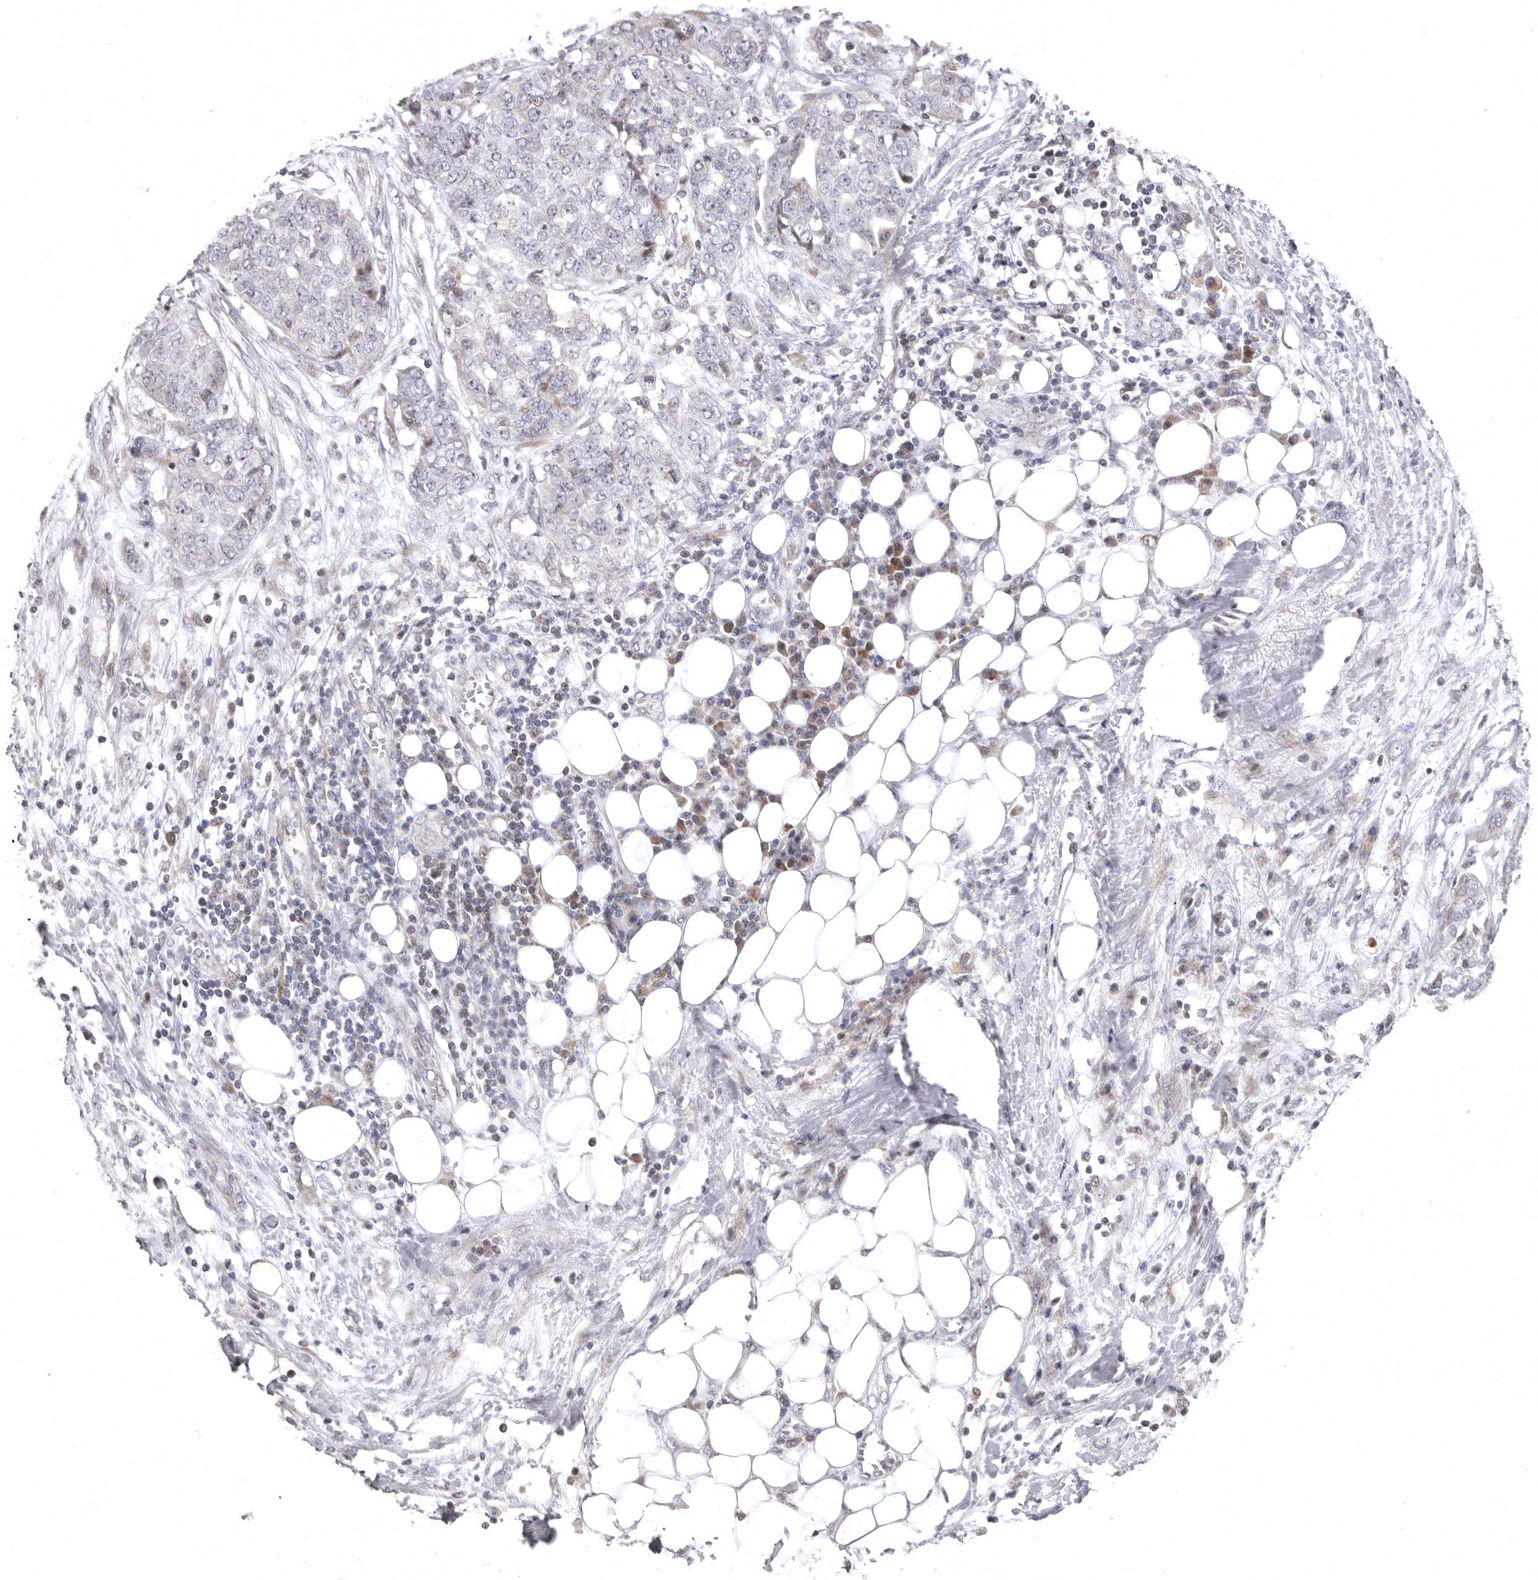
{"staining": {"intensity": "negative", "quantity": "none", "location": "none"}, "tissue": "ovarian cancer", "cell_type": "Tumor cells", "image_type": "cancer", "snomed": [{"axis": "morphology", "description": "Cystadenocarcinoma, serous, NOS"}, {"axis": "topography", "description": "Soft tissue"}, {"axis": "topography", "description": "Ovary"}], "caption": "An image of human ovarian cancer (serous cystadenocarcinoma) is negative for staining in tumor cells.", "gene": "AZIN1", "patient": {"sex": "female", "age": 57}}